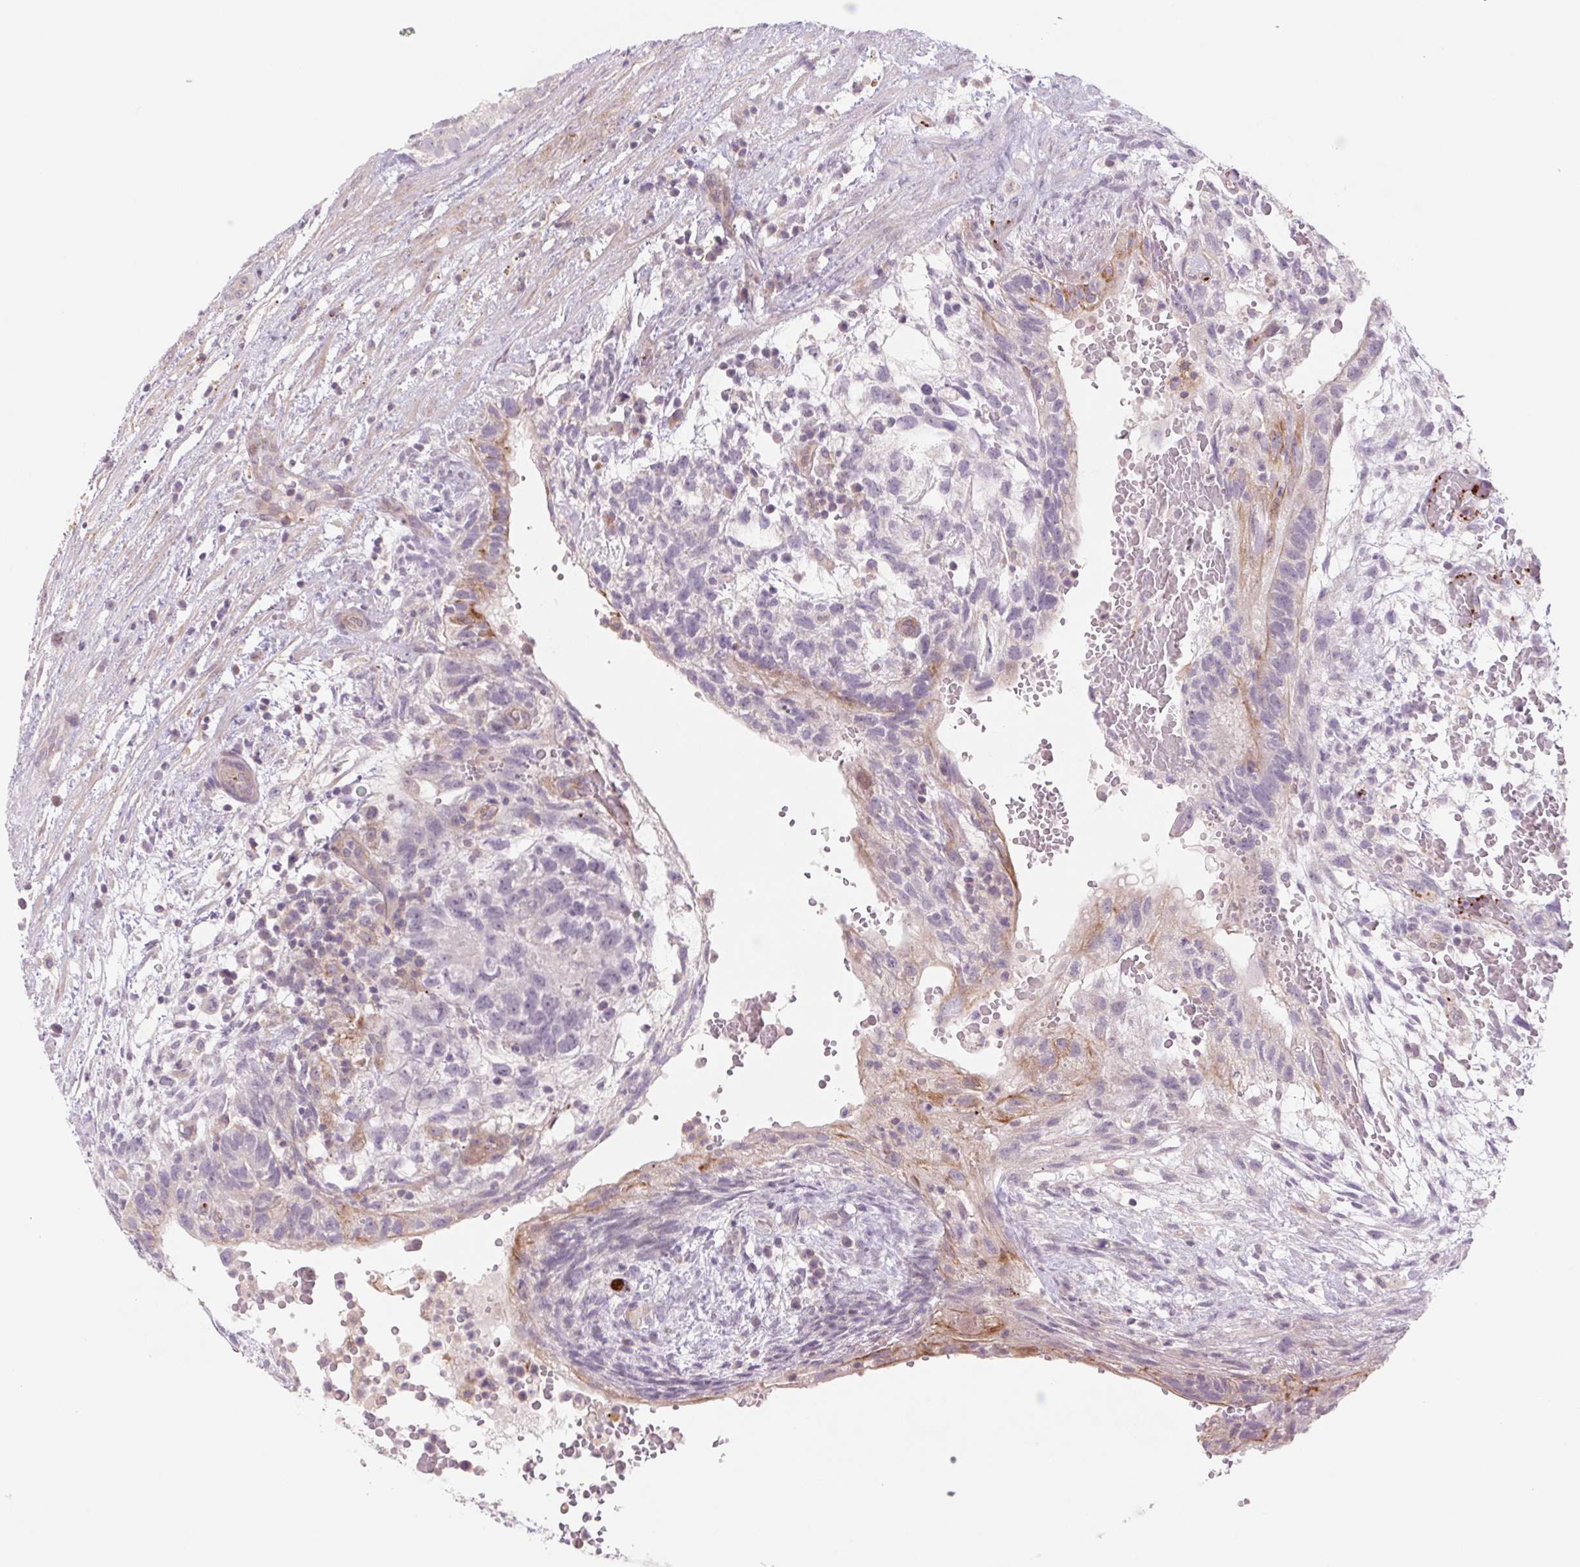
{"staining": {"intensity": "weak", "quantity": "<25%", "location": "cytoplasmic/membranous"}, "tissue": "testis cancer", "cell_type": "Tumor cells", "image_type": "cancer", "snomed": [{"axis": "morphology", "description": "Normal tissue, NOS"}, {"axis": "morphology", "description": "Carcinoma, Embryonal, NOS"}, {"axis": "topography", "description": "Testis"}], "caption": "The photomicrograph exhibits no staining of tumor cells in embryonal carcinoma (testis).", "gene": "MS4A13", "patient": {"sex": "male", "age": 32}}